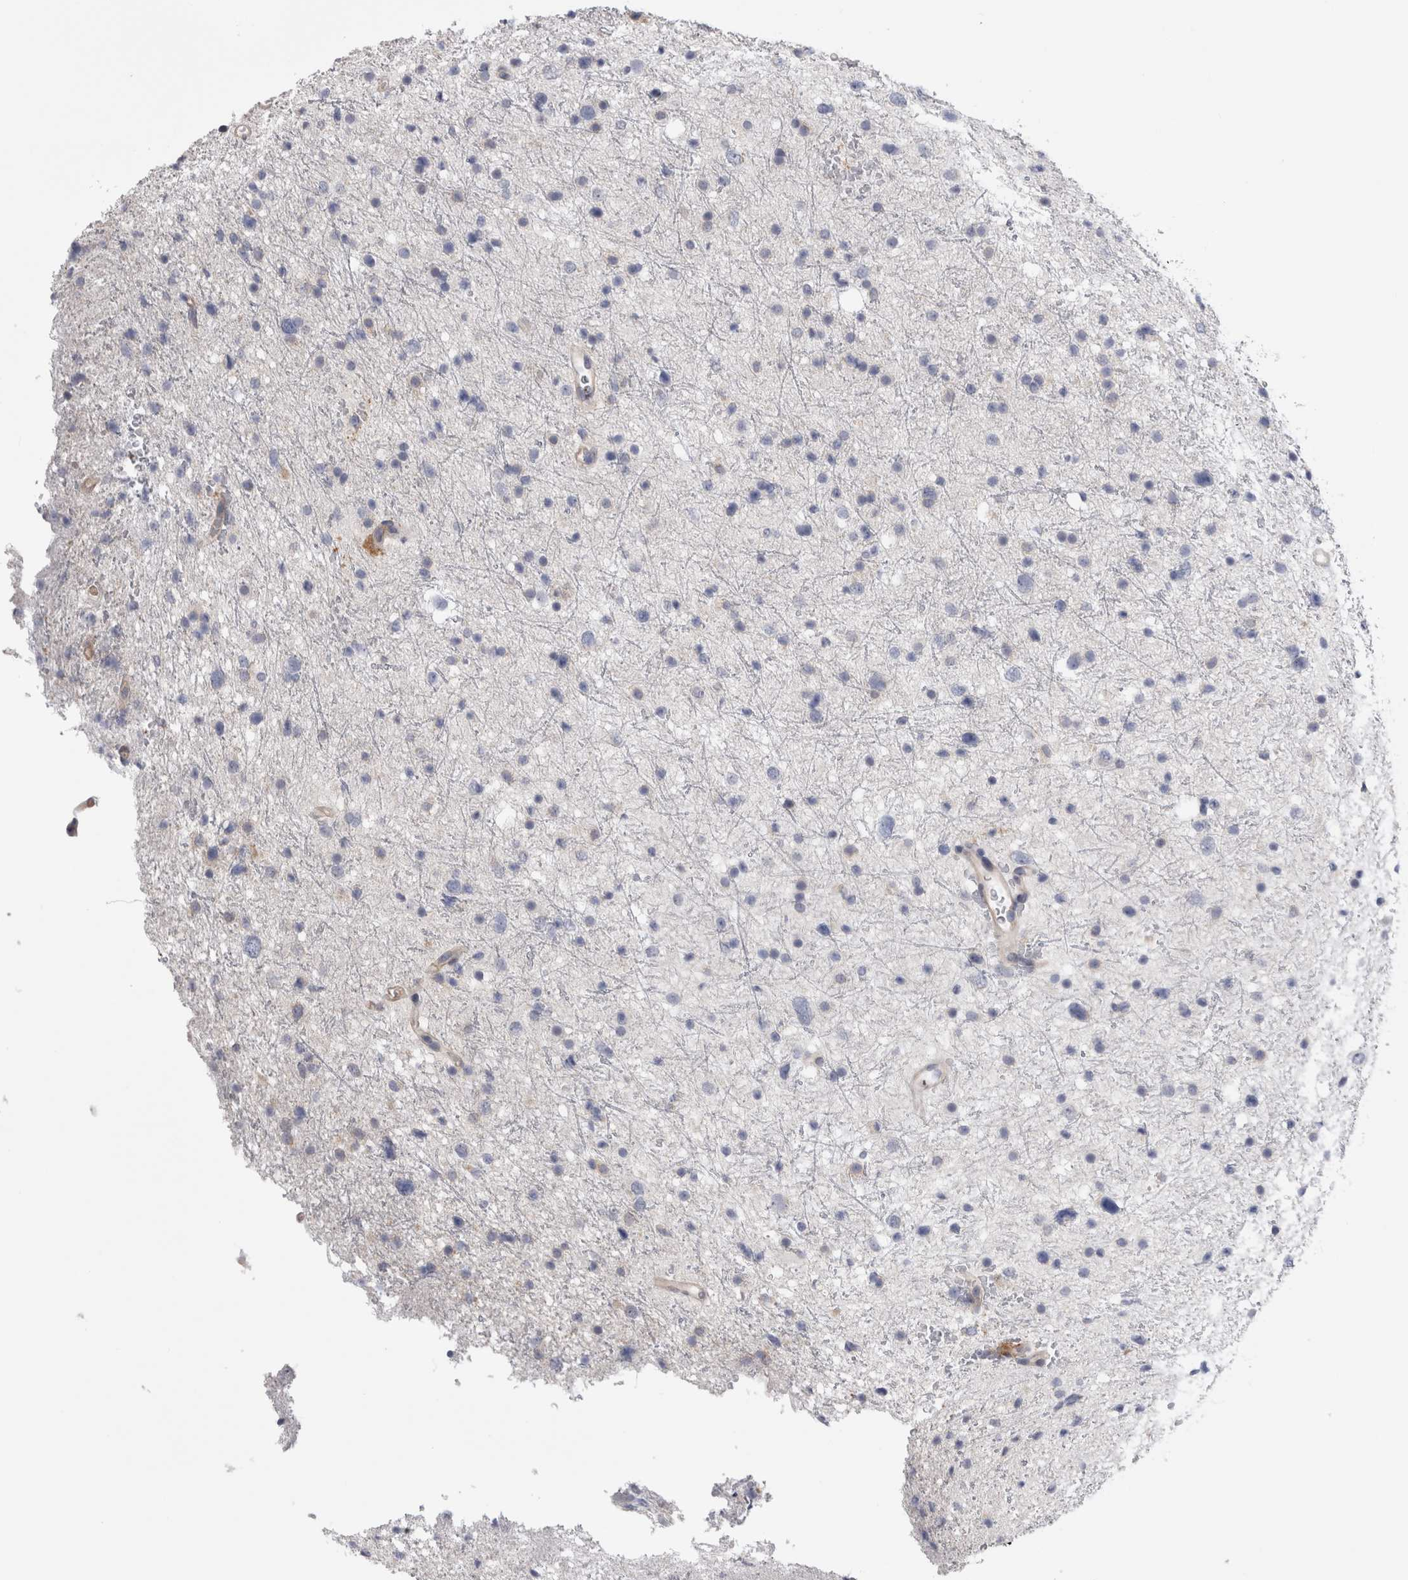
{"staining": {"intensity": "negative", "quantity": "none", "location": "none"}, "tissue": "glioma", "cell_type": "Tumor cells", "image_type": "cancer", "snomed": [{"axis": "morphology", "description": "Glioma, malignant, Low grade"}, {"axis": "topography", "description": "Brain"}], "caption": "An immunohistochemistry (IHC) image of glioma is shown. There is no staining in tumor cells of glioma.", "gene": "ARHGAP29", "patient": {"sex": "female", "age": 37}}